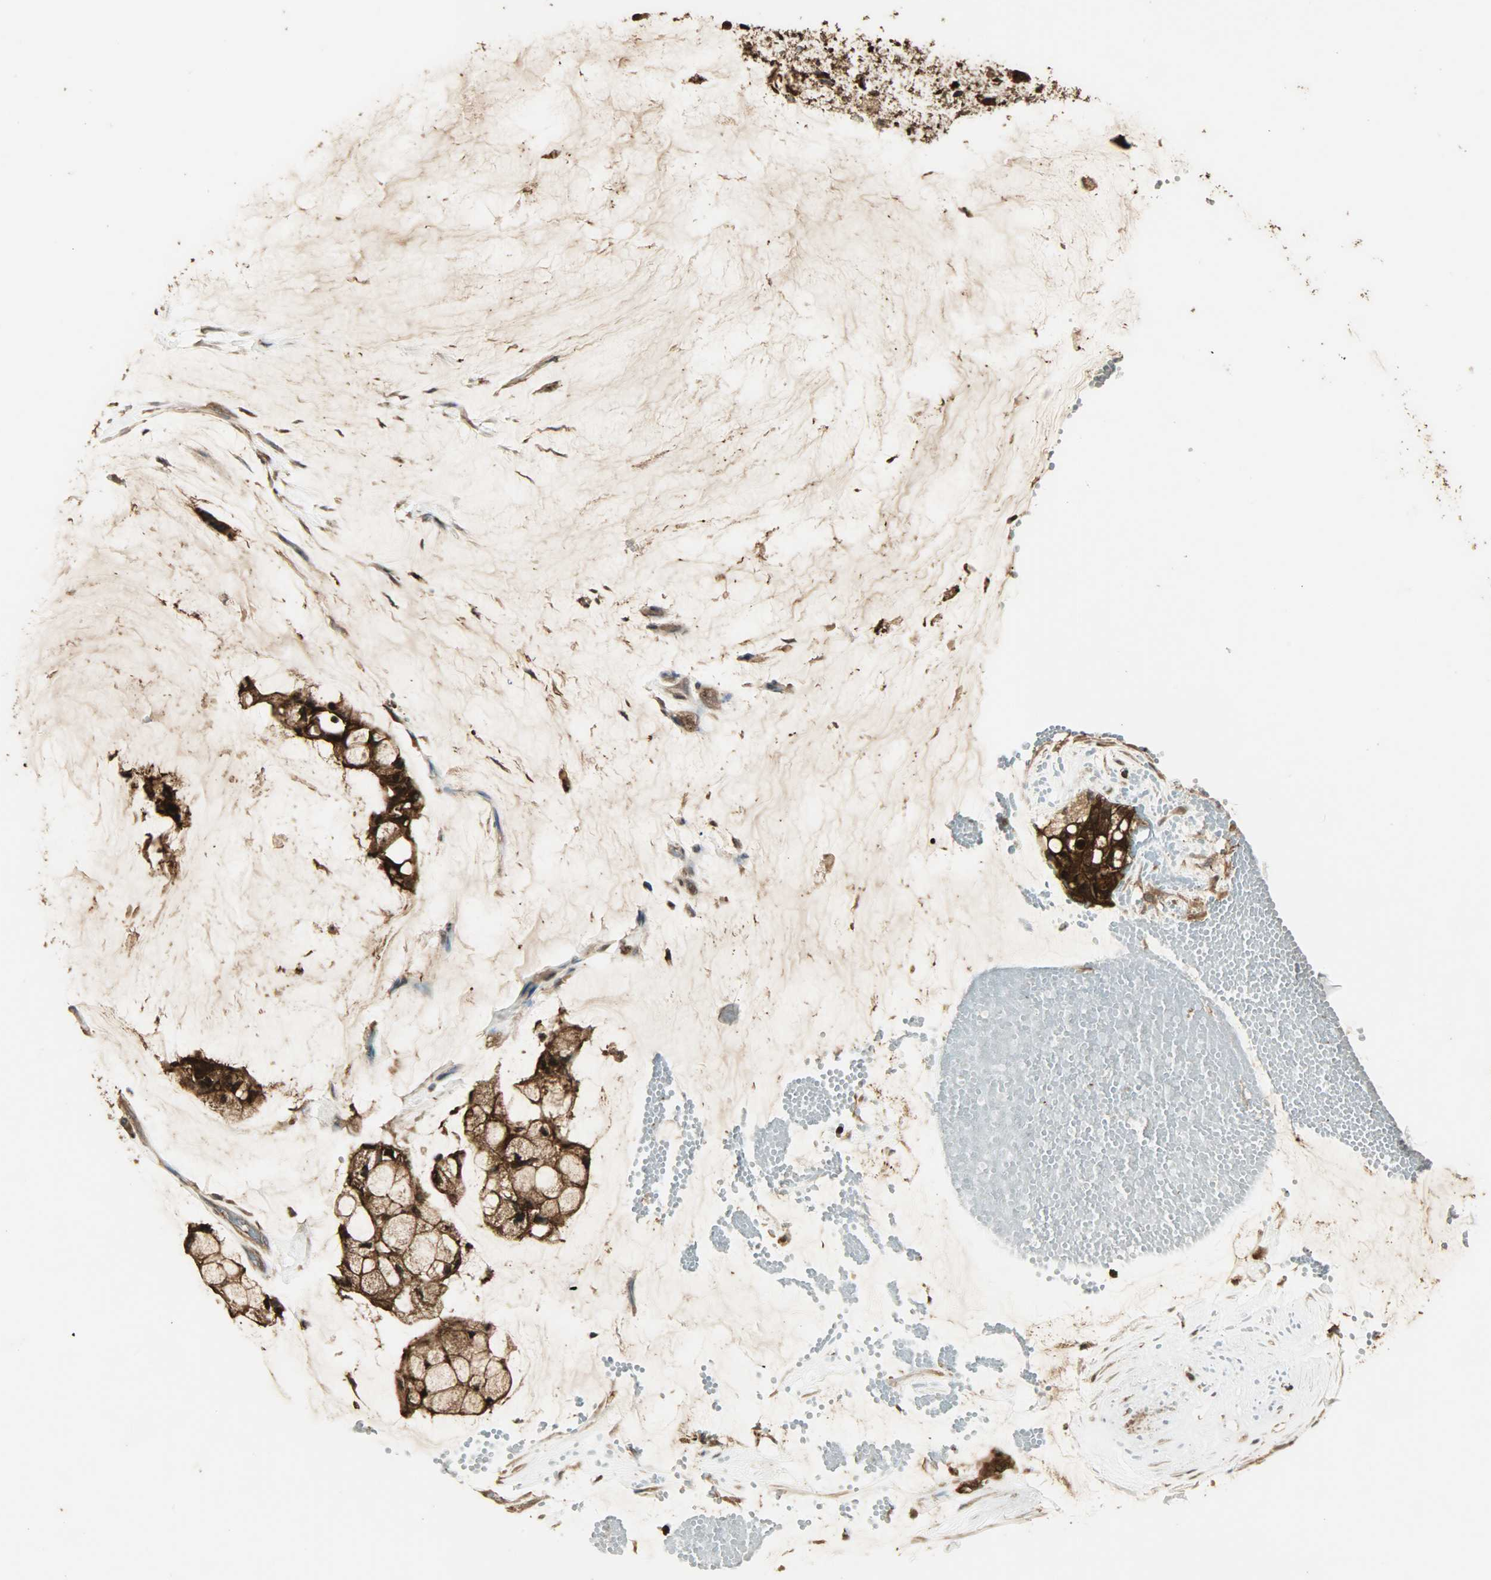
{"staining": {"intensity": "strong", "quantity": ">75%", "location": "cytoplasmic/membranous,nuclear"}, "tissue": "ovarian cancer", "cell_type": "Tumor cells", "image_type": "cancer", "snomed": [{"axis": "morphology", "description": "Cystadenocarcinoma, mucinous, NOS"}, {"axis": "topography", "description": "Ovary"}], "caption": "A micrograph of human mucinous cystadenocarcinoma (ovarian) stained for a protein shows strong cytoplasmic/membranous and nuclear brown staining in tumor cells. (DAB (3,3'-diaminobenzidine) IHC with brightfield microscopy, high magnification).", "gene": "YWHAZ", "patient": {"sex": "female", "age": 39}}